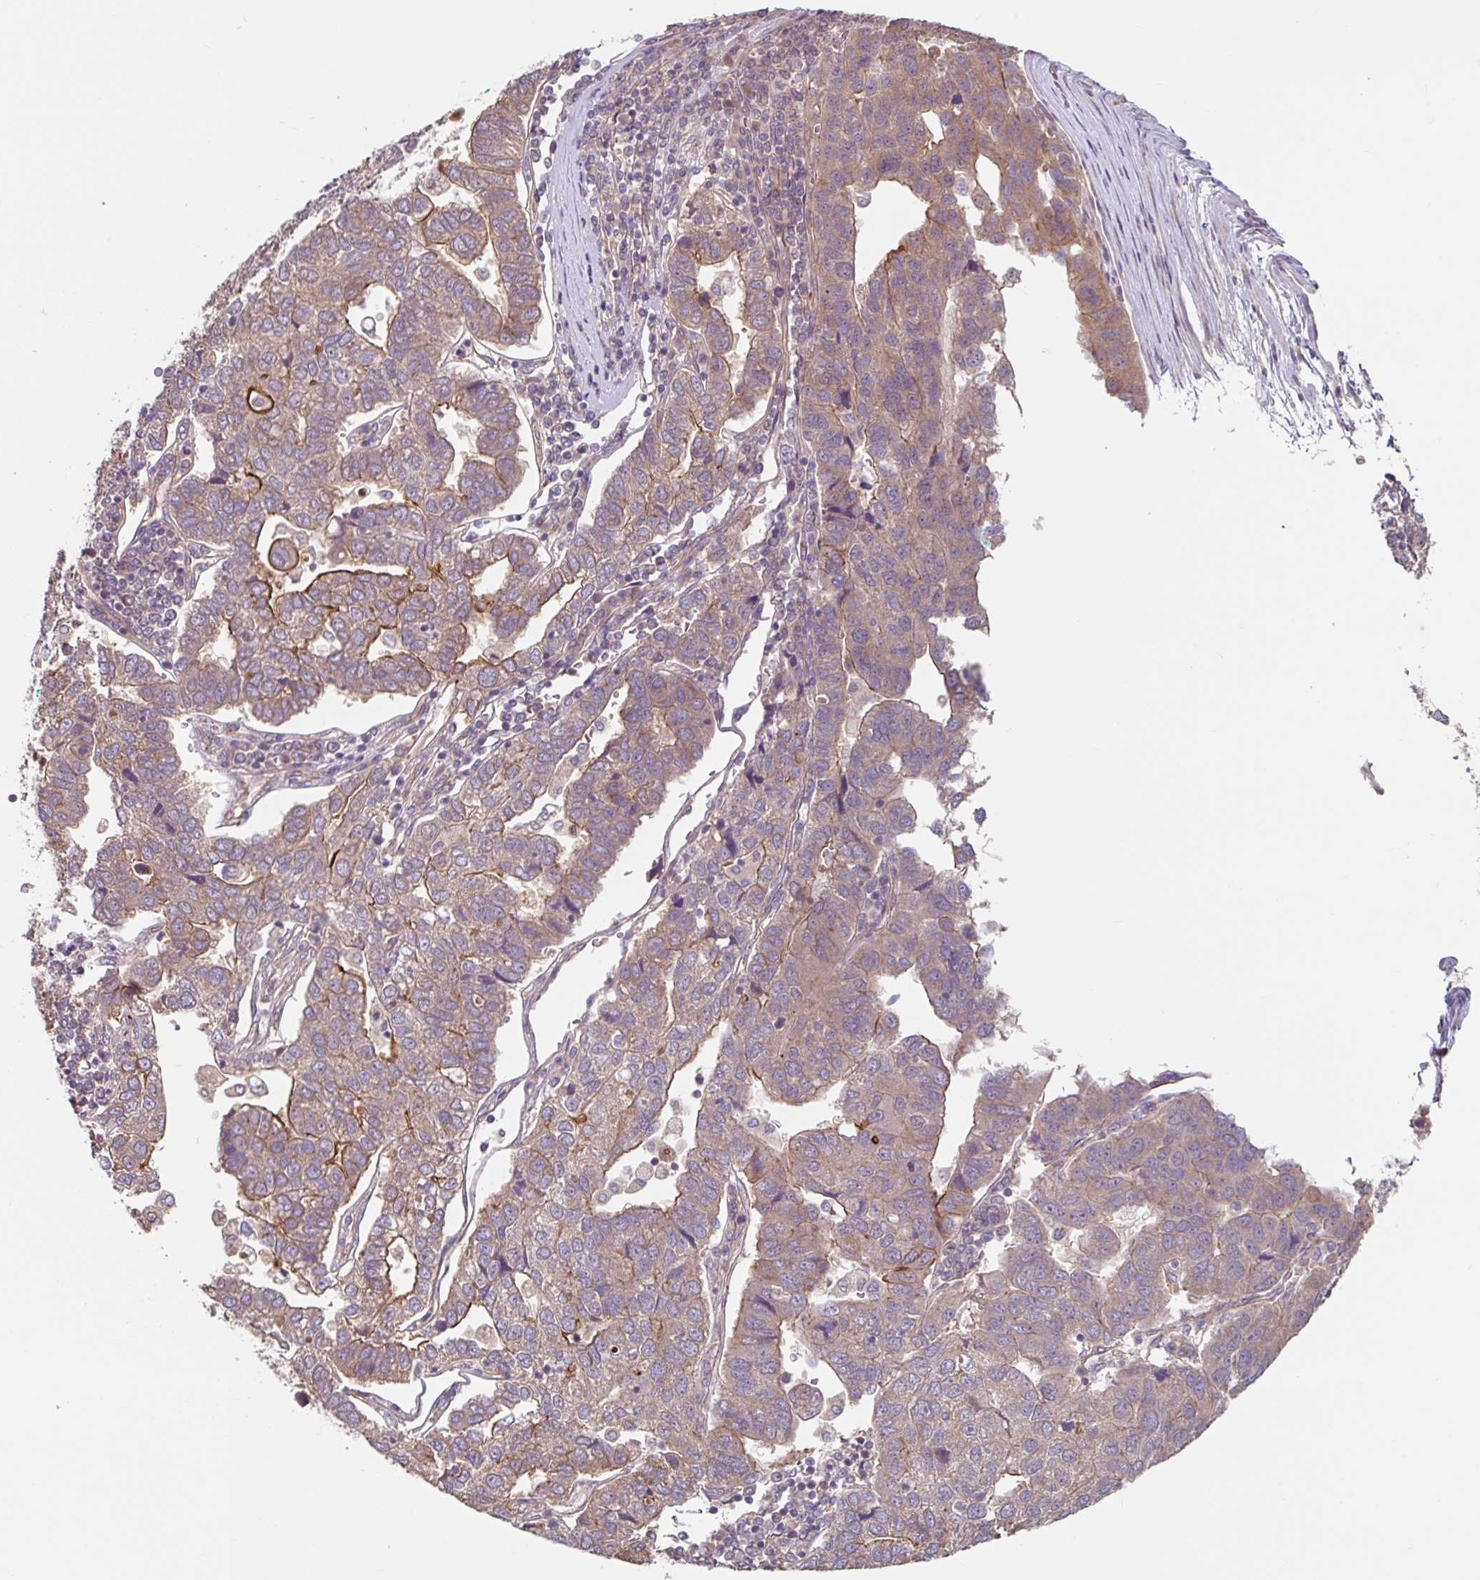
{"staining": {"intensity": "moderate", "quantity": "<25%", "location": "cytoplasmic/membranous"}, "tissue": "pancreatic cancer", "cell_type": "Tumor cells", "image_type": "cancer", "snomed": [{"axis": "morphology", "description": "Adenocarcinoma, NOS"}, {"axis": "topography", "description": "Pancreas"}], "caption": "High-power microscopy captured an IHC micrograph of adenocarcinoma (pancreatic), revealing moderate cytoplasmic/membranous positivity in about <25% of tumor cells. Ihc stains the protein in brown and the nuclei are stained blue.", "gene": "STYXL1", "patient": {"sex": "female", "age": 61}}